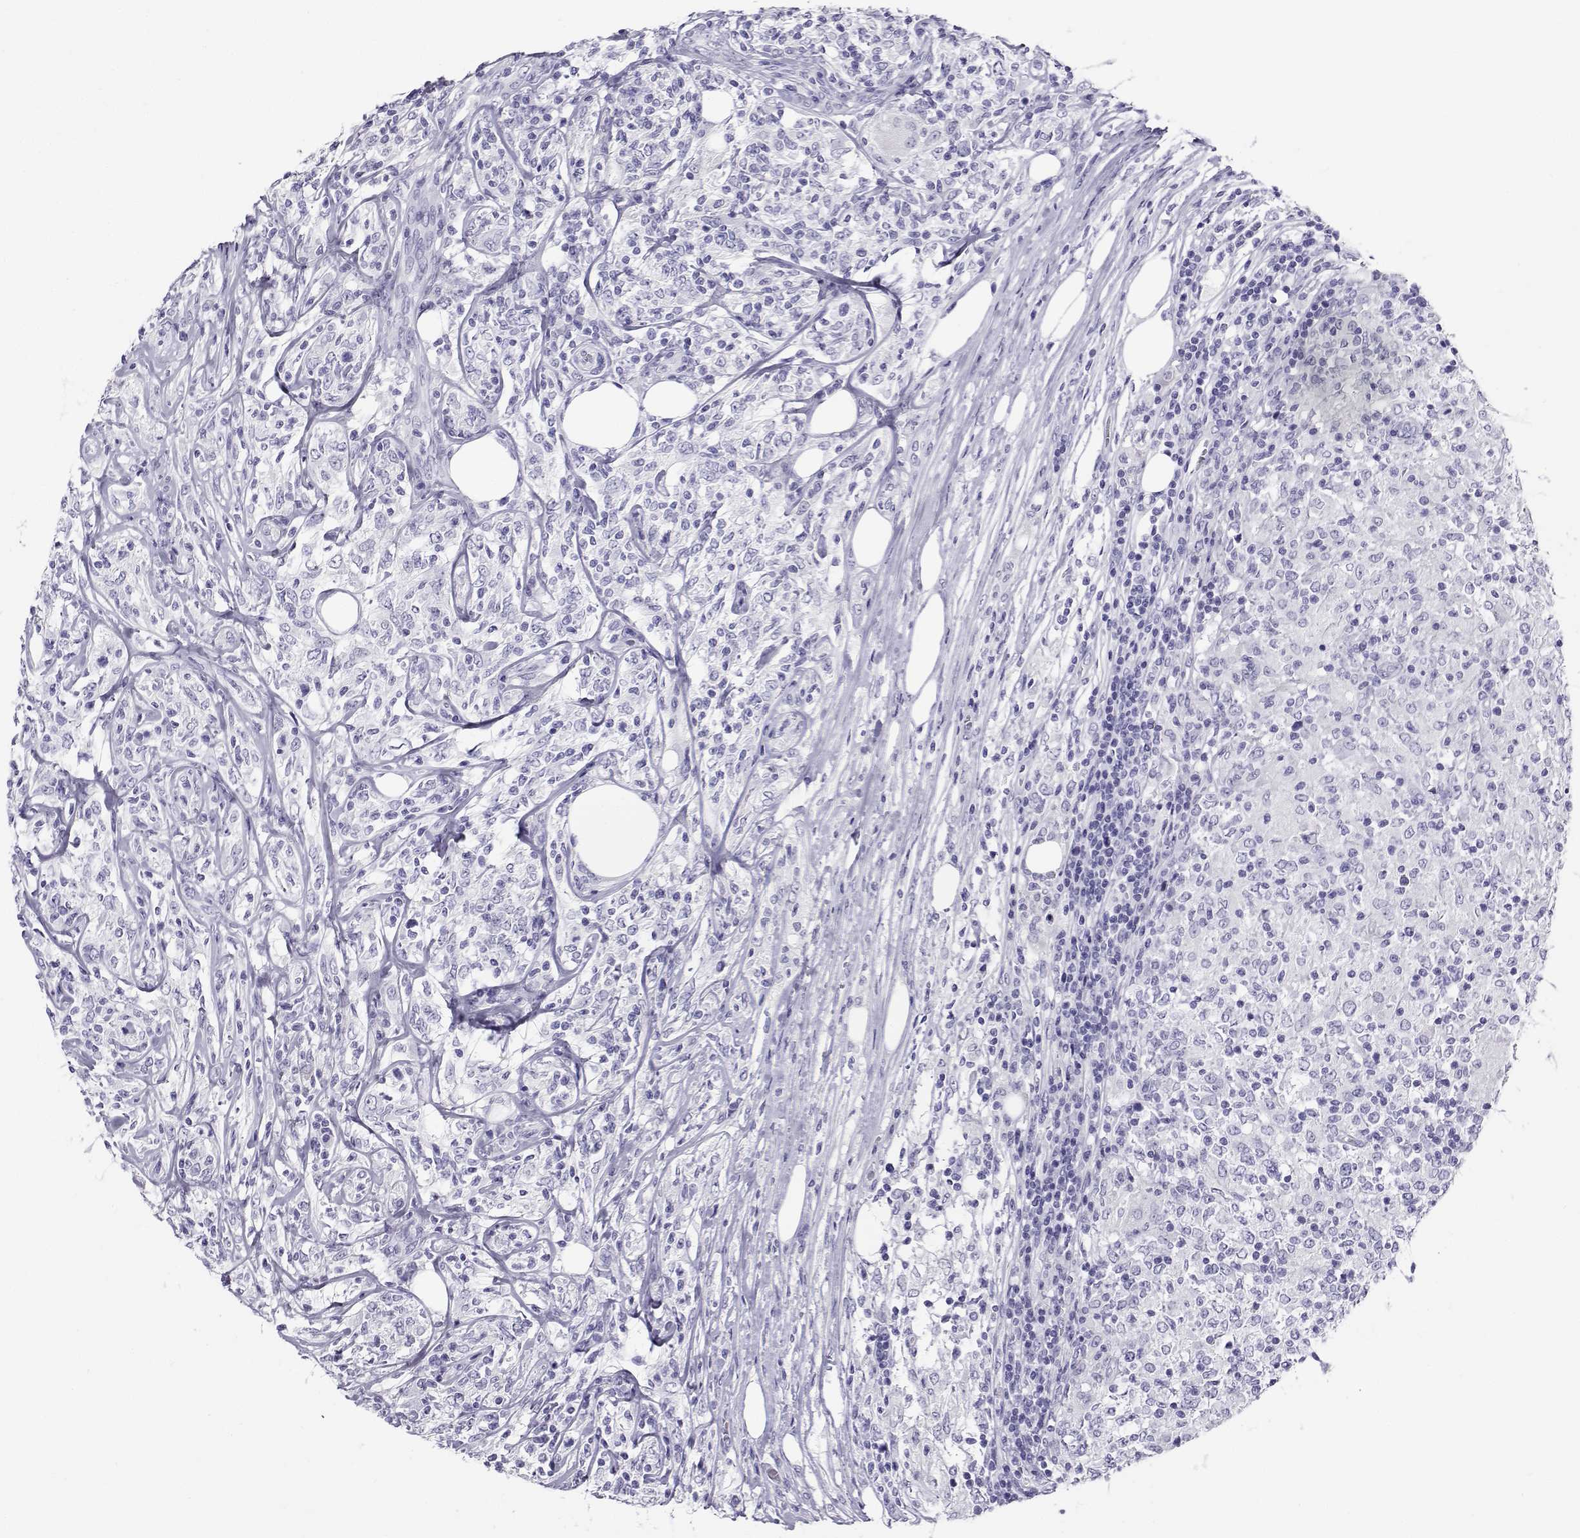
{"staining": {"intensity": "negative", "quantity": "none", "location": "none"}, "tissue": "lymphoma", "cell_type": "Tumor cells", "image_type": "cancer", "snomed": [{"axis": "morphology", "description": "Malignant lymphoma, non-Hodgkin's type, High grade"}, {"axis": "topography", "description": "Lymph node"}], "caption": "Photomicrograph shows no protein expression in tumor cells of malignant lymphoma, non-Hodgkin's type (high-grade) tissue. The staining was performed using DAB to visualize the protein expression in brown, while the nuclei were stained in blue with hematoxylin (Magnification: 20x).", "gene": "RHOXF2", "patient": {"sex": "female", "age": 84}}